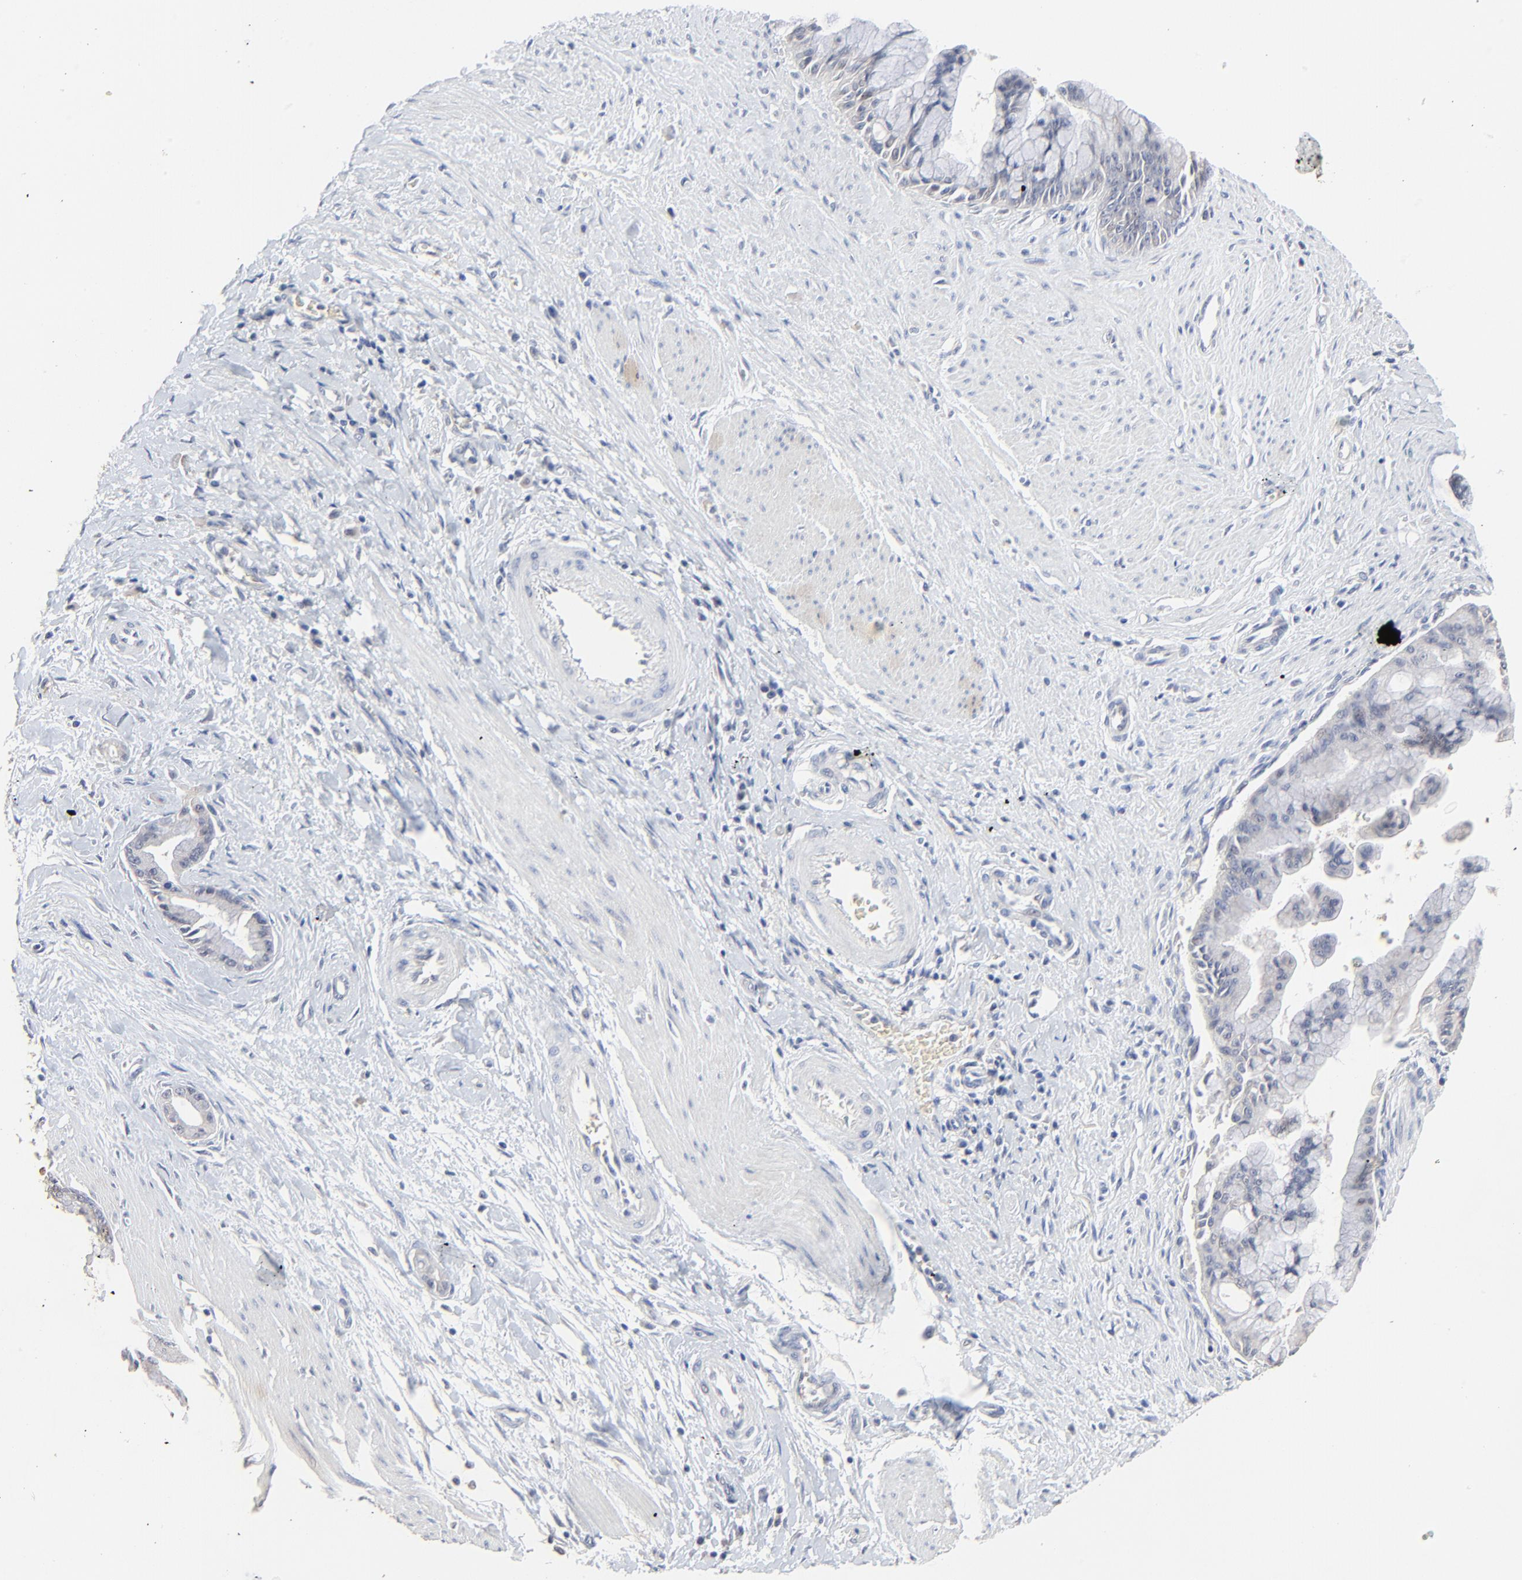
{"staining": {"intensity": "negative", "quantity": "none", "location": "none"}, "tissue": "pancreatic cancer", "cell_type": "Tumor cells", "image_type": "cancer", "snomed": [{"axis": "morphology", "description": "Adenocarcinoma, NOS"}, {"axis": "topography", "description": "Pancreas"}], "caption": "IHC micrograph of adenocarcinoma (pancreatic) stained for a protein (brown), which reveals no staining in tumor cells.", "gene": "FANCB", "patient": {"sex": "male", "age": 59}}